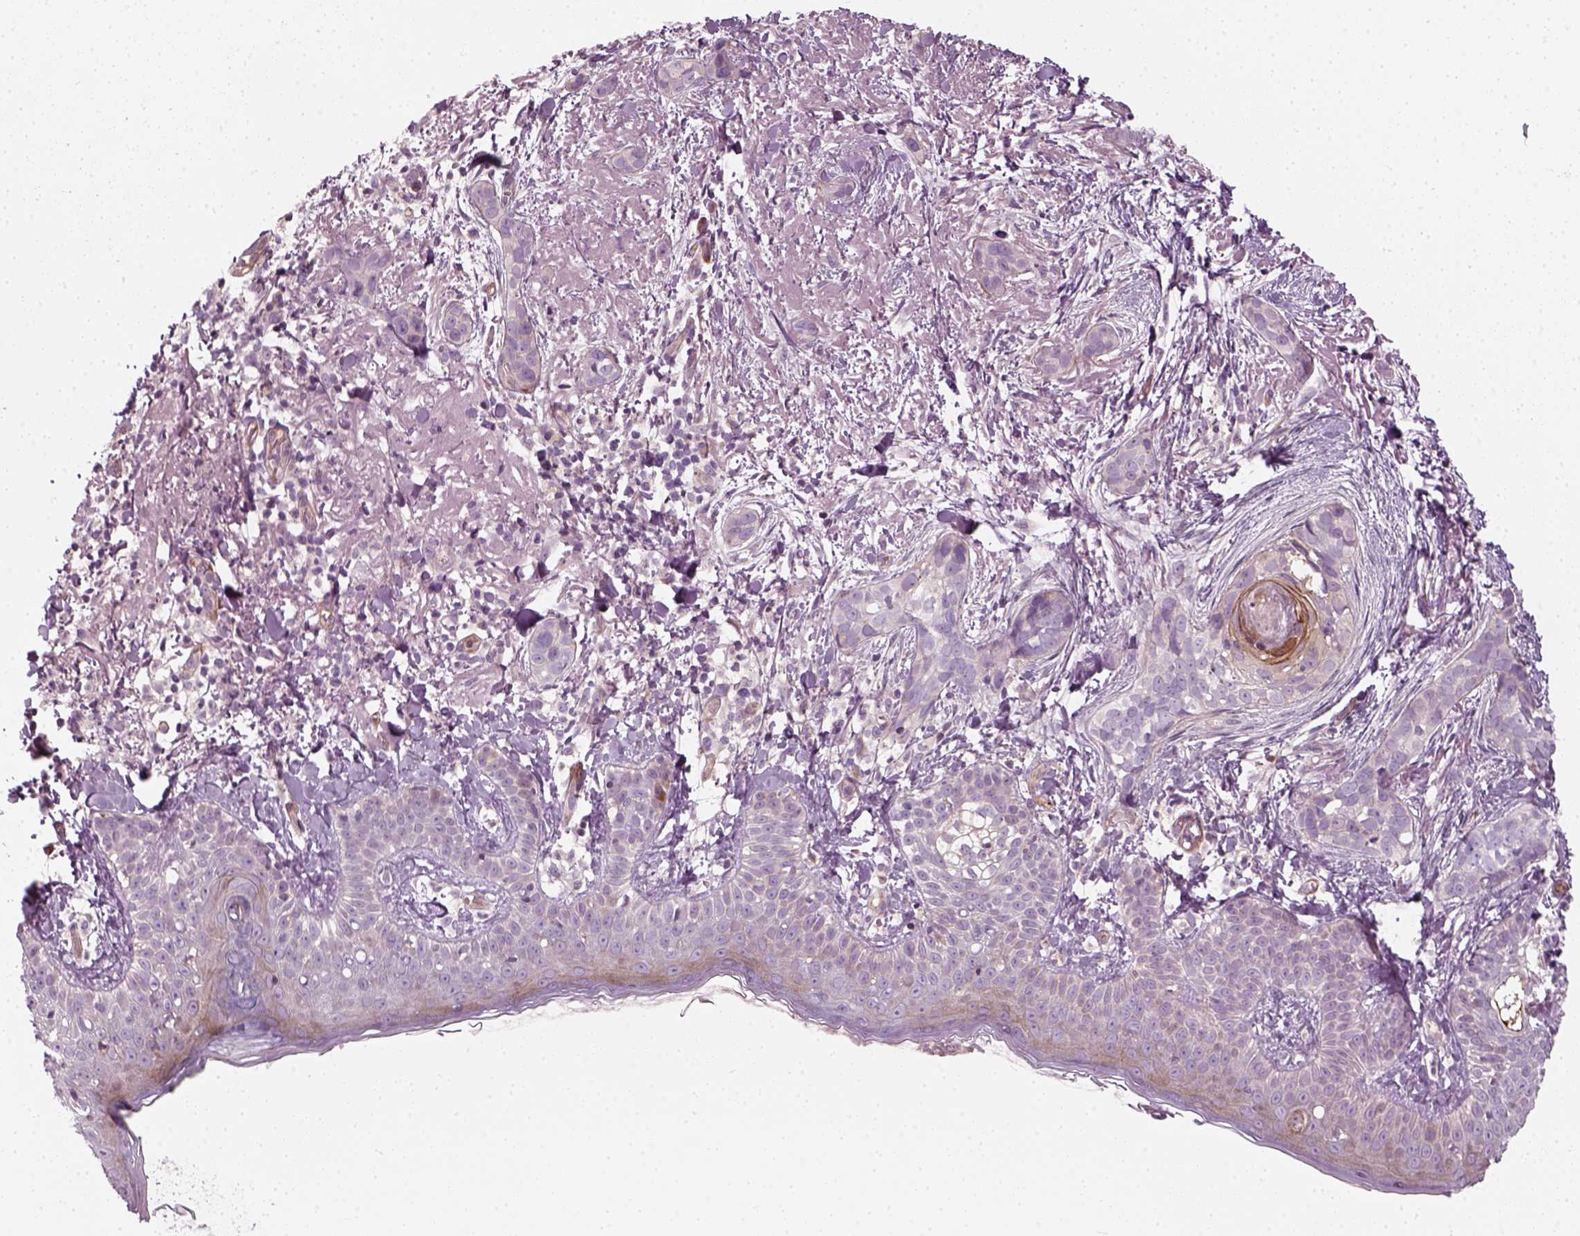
{"staining": {"intensity": "negative", "quantity": "none", "location": "none"}, "tissue": "skin cancer", "cell_type": "Tumor cells", "image_type": "cancer", "snomed": [{"axis": "morphology", "description": "Basal cell carcinoma"}, {"axis": "topography", "description": "Skin"}], "caption": "Skin basal cell carcinoma was stained to show a protein in brown. There is no significant positivity in tumor cells.", "gene": "DNASE1L1", "patient": {"sex": "male", "age": 87}}